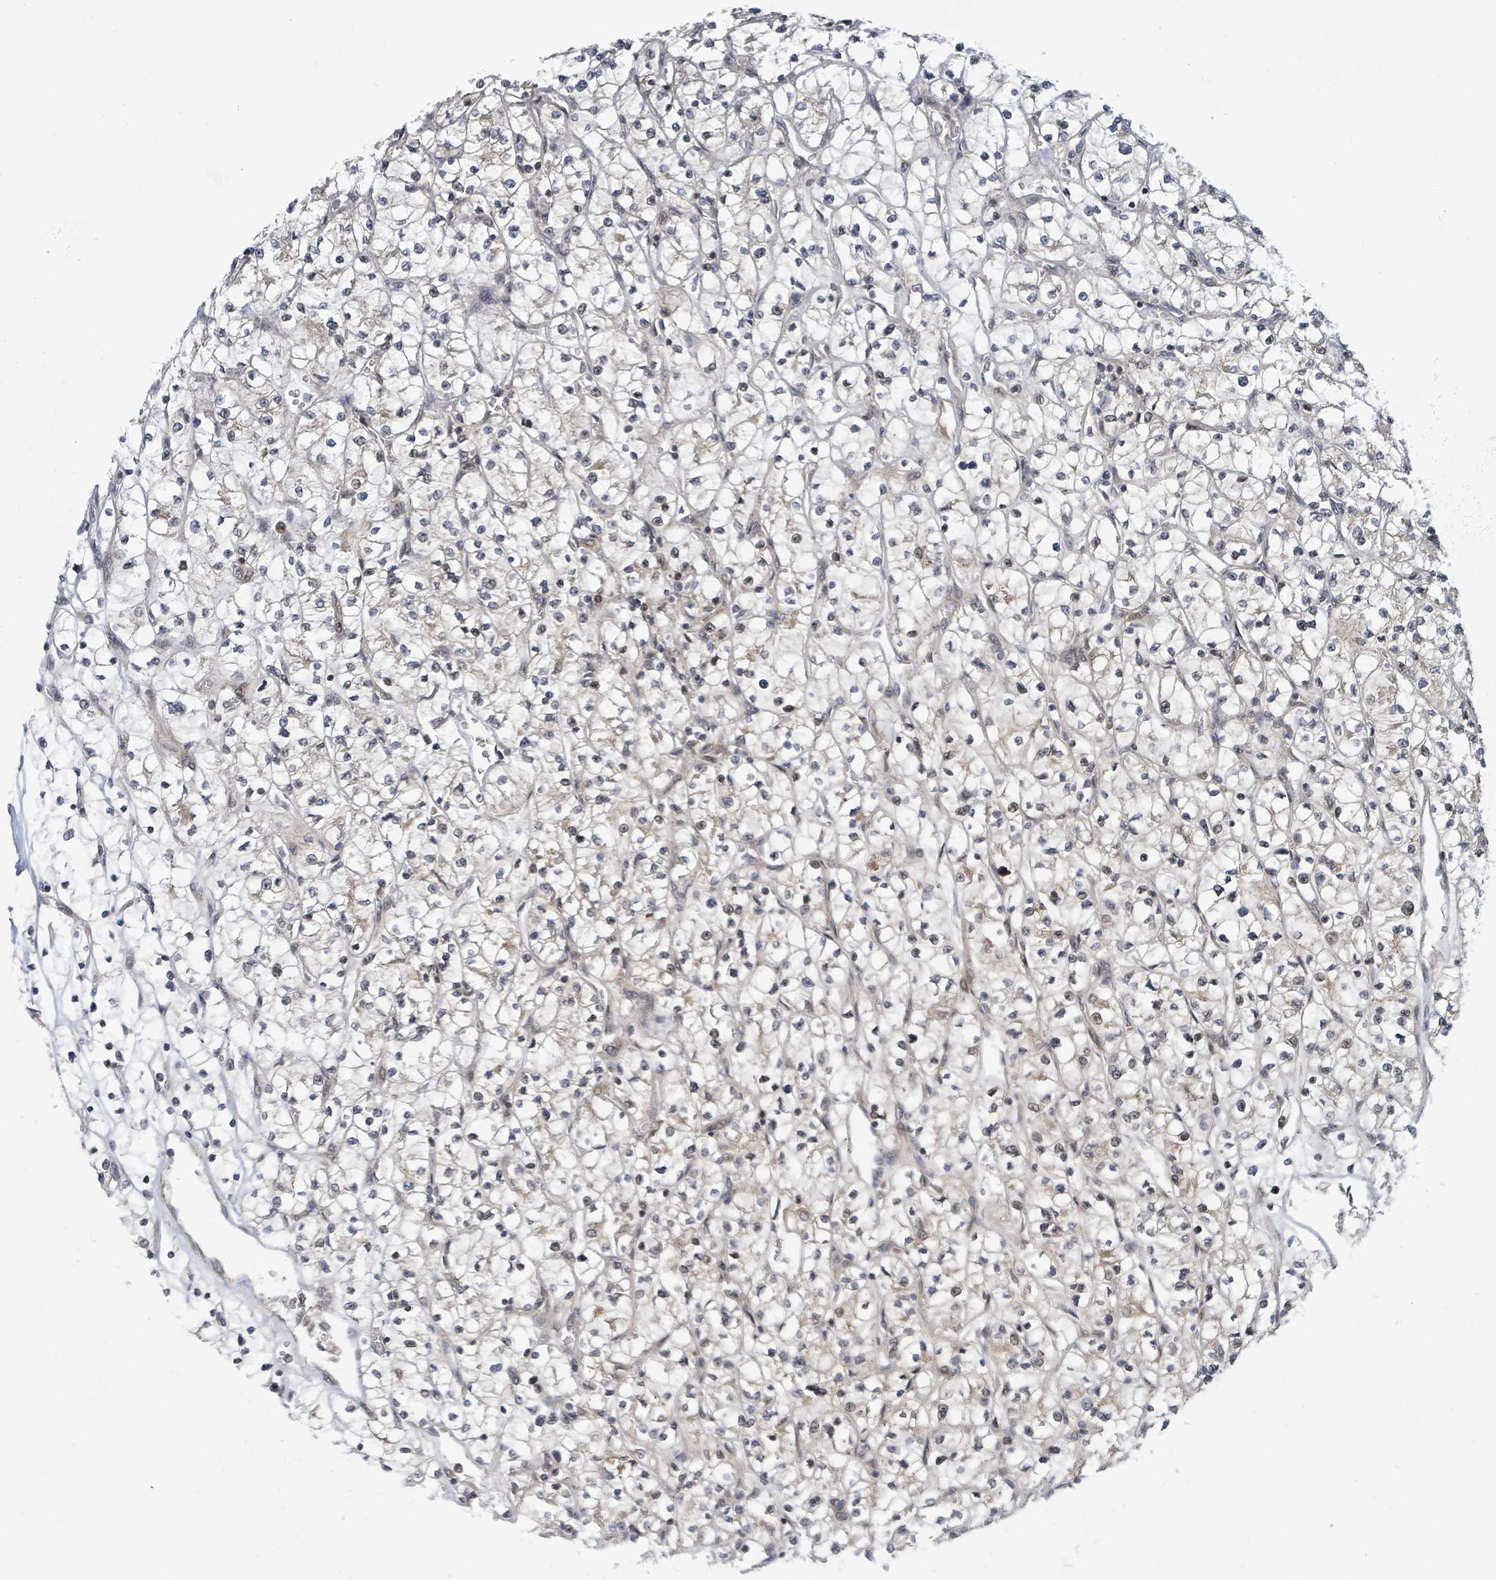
{"staining": {"intensity": "negative", "quantity": "none", "location": "none"}, "tissue": "renal cancer", "cell_type": "Tumor cells", "image_type": "cancer", "snomed": [{"axis": "morphology", "description": "Adenocarcinoma, NOS"}, {"axis": "topography", "description": "Kidney"}], "caption": "Renal cancer was stained to show a protein in brown. There is no significant staining in tumor cells. (Stains: DAB immunohistochemistry (IHC) with hematoxylin counter stain, Microscopy: brightfield microscopy at high magnification).", "gene": "ITGA11", "patient": {"sex": "female", "age": 64}}